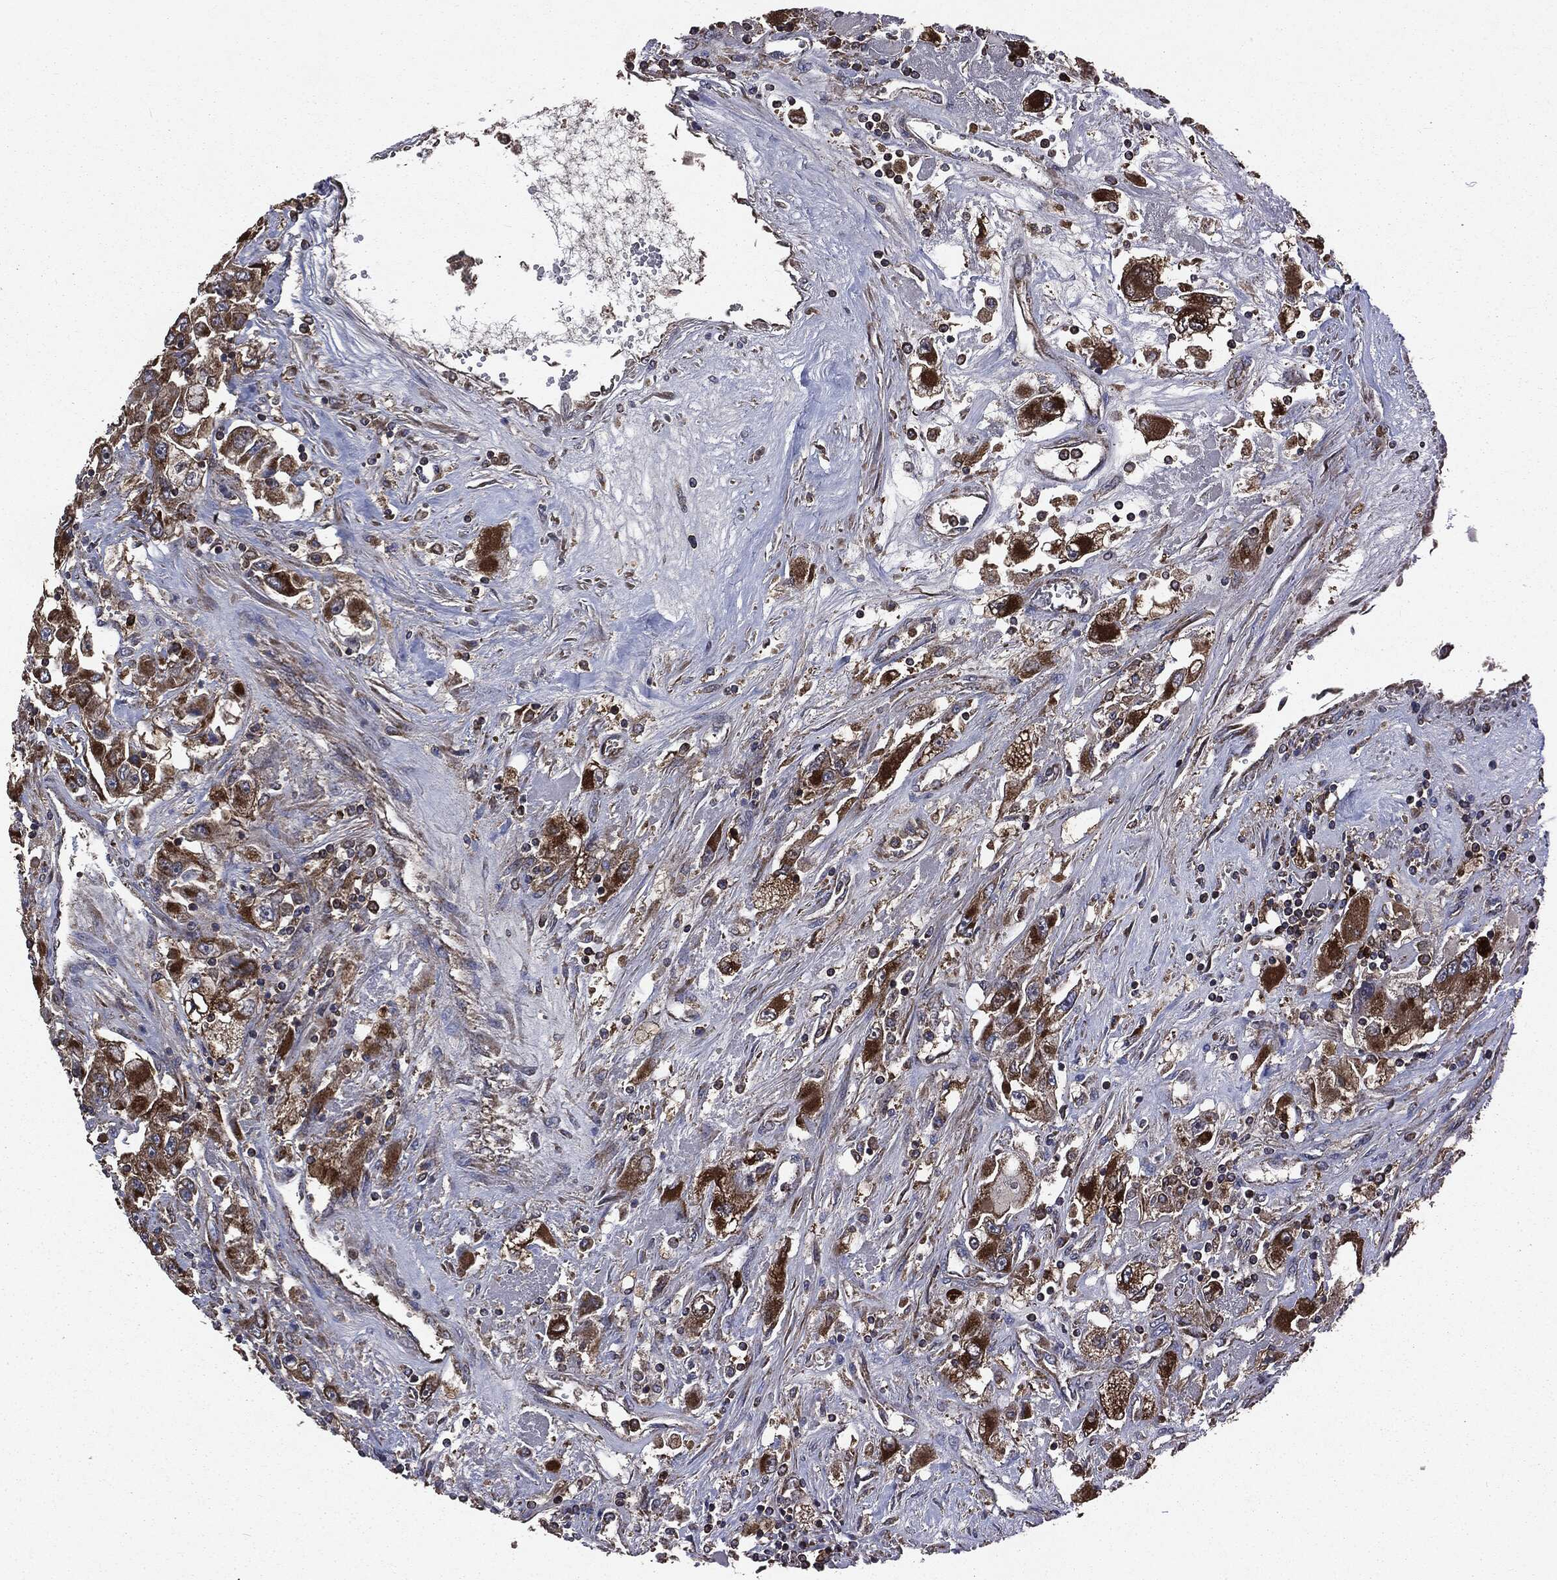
{"staining": {"intensity": "strong", "quantity": "25%-75%", "location": "cytoplasmic/membranous"}, "tissue": "renal cancer", "cell_type": "Tumor cells", "image_type": "cancer", "snomed": [{"axis": "morphology", "description": "Adenocarcinoma, NOS"}, {"axis": "topography", "description": "Kidney"}], "caption": "Human renal cancer (adenocarcinoma) stained with a brown dye displays strong cytoplasmic/membranous positive positivity in about 25%-75% of tumor cells.", "gene": "MAPK6", "patient": {"sex": "female", "age": 52}}